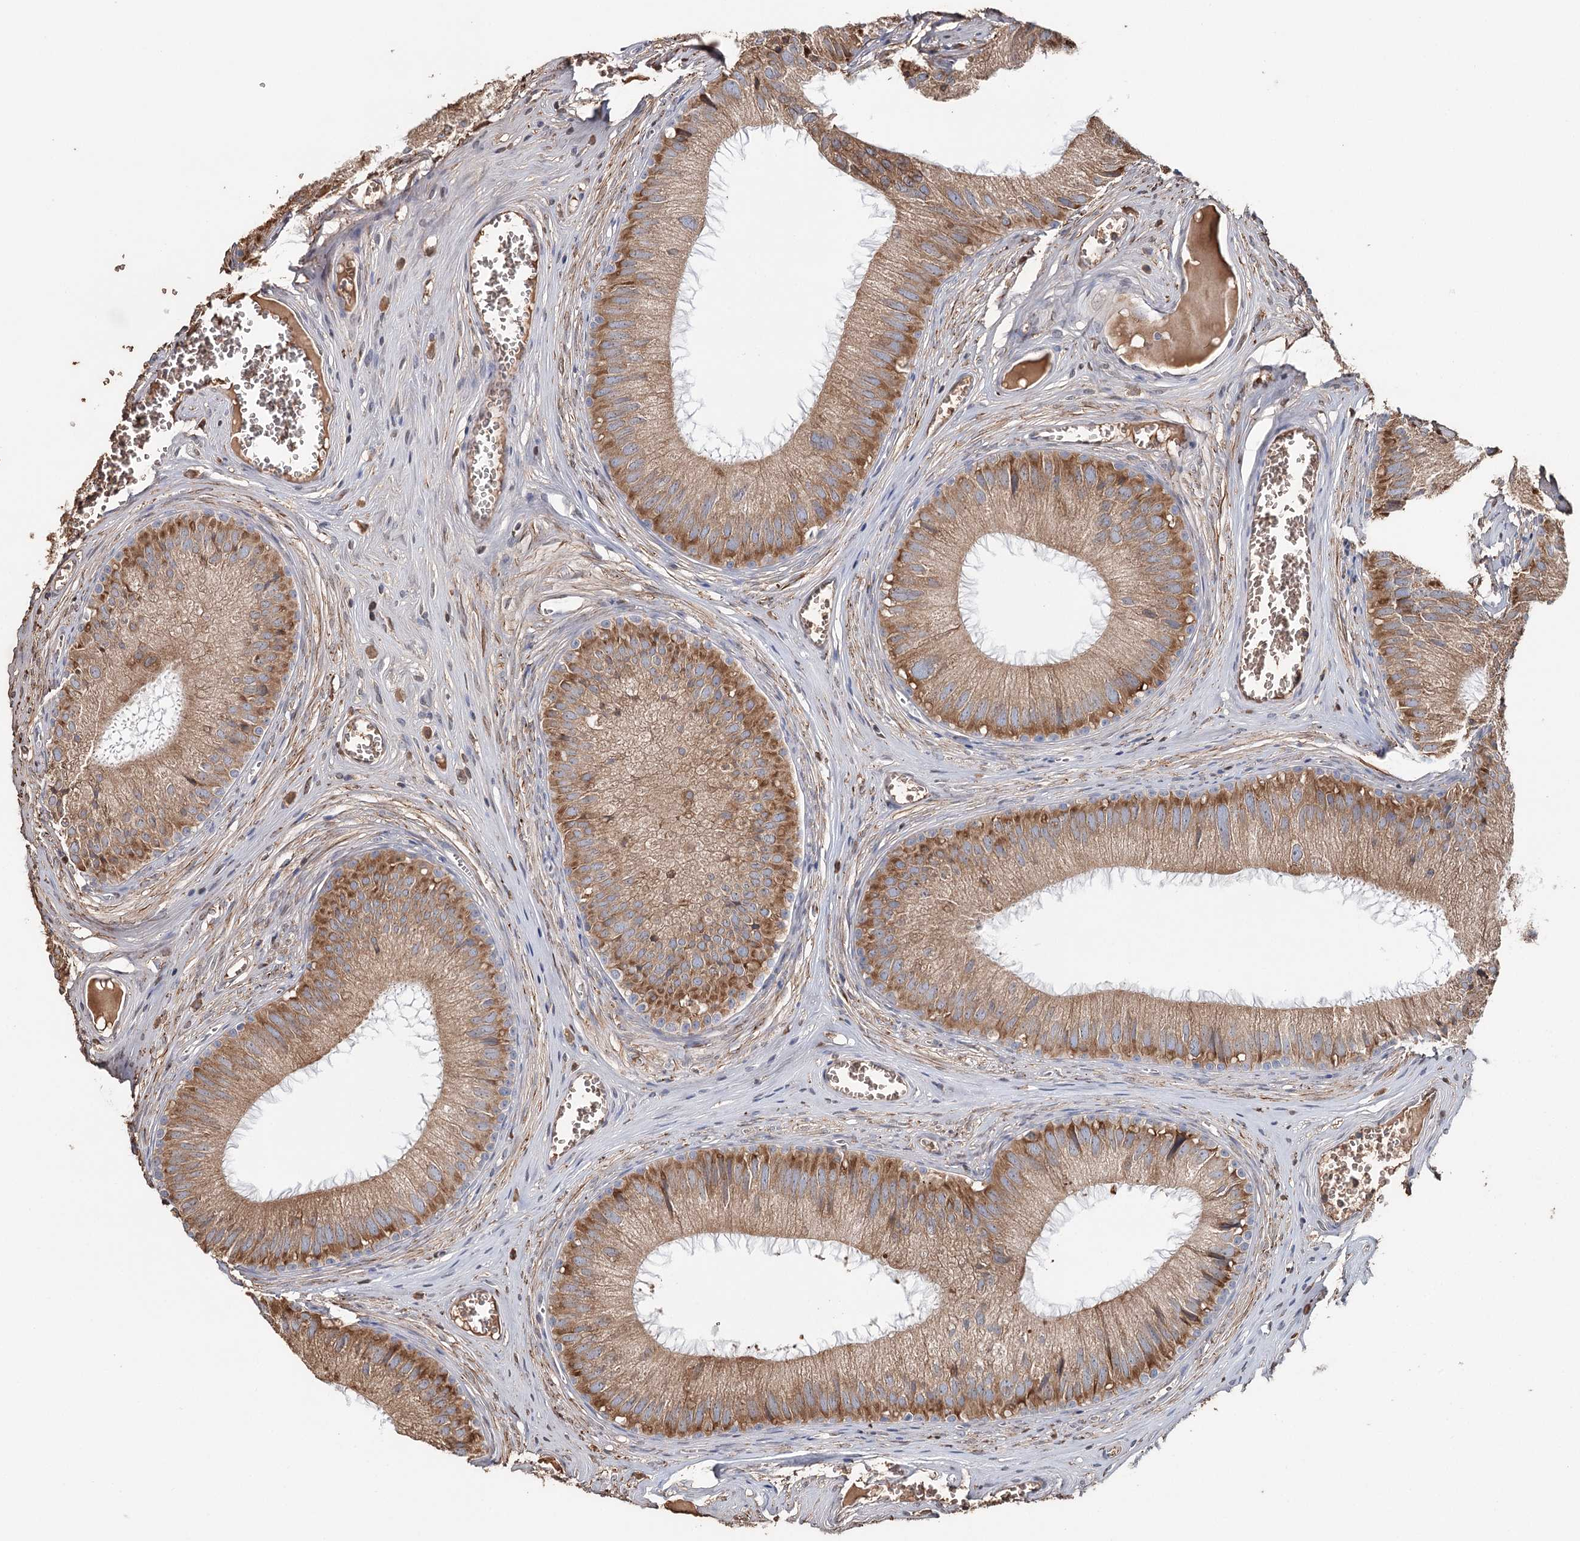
{"staining": {"intensity": "strong", "quantity": ">75%", "location": "cytoplasmic/membranous"}, "tissue": "epididymis", "cell_type": "Glandular cells", "image_type": "normal", "snomed": [{"axis": "morphology", "description": "Normal tissue, NOS"}, {"axis": "topography", "description": "Epididymis"}], "caption": "High-magnification brightfield microscopy of normal epididymis stained with DAB (3,3'-diaminobenzidine) (brown) and counterstained with hematoxylin (blue). glandular cells exhibit strong cytoplasmic/membranous positivity is present in approximately>75% of cells. The staining was performed using DAB to visualize the protein expression in brown, while the nuclei were stained in blue with hematoxylin (Magnification: 20x).", "gene": "SYVN1", "patient": {"sex": "male", "age": 36}}